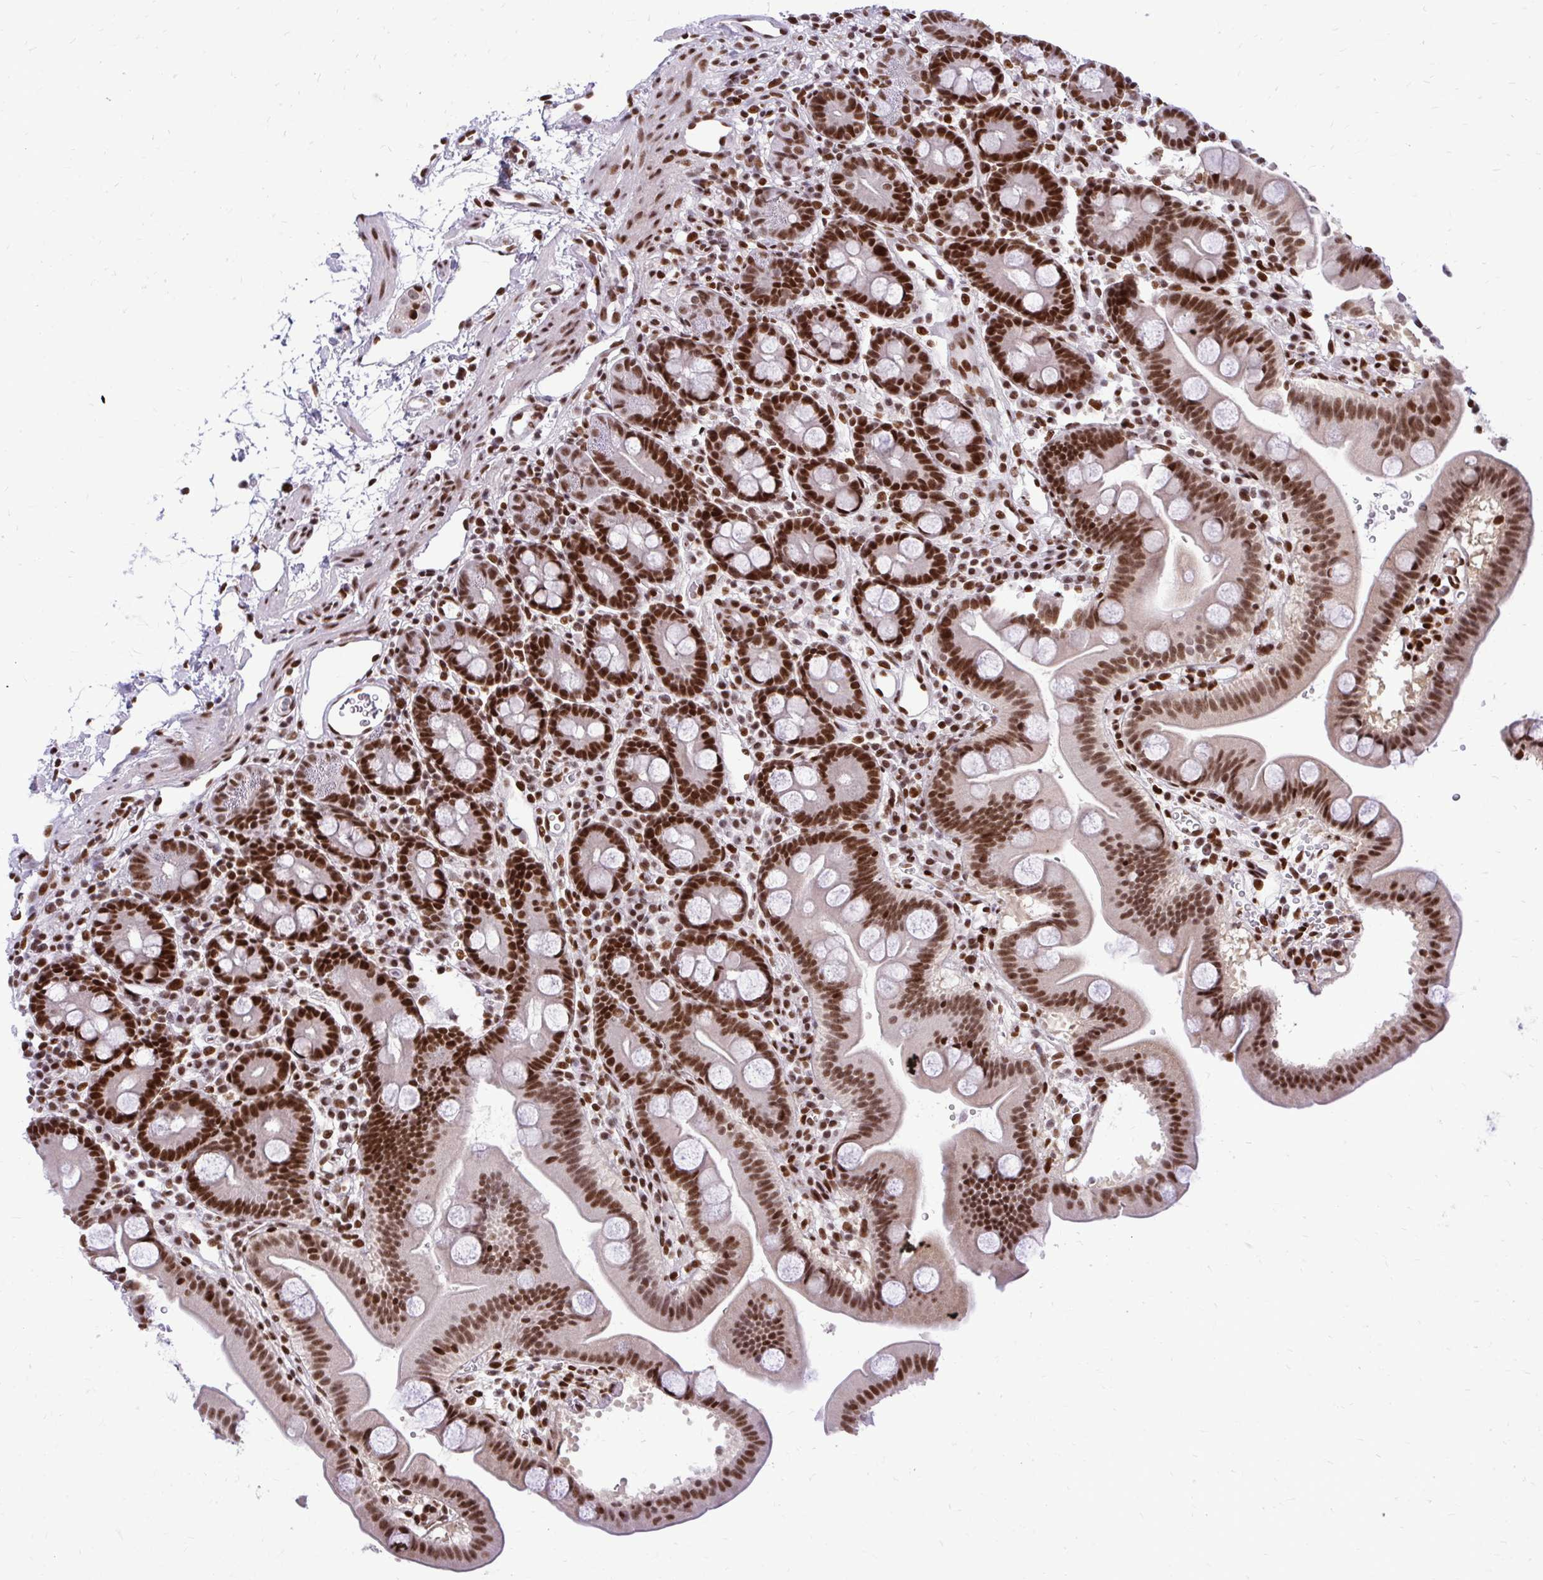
{"staining": {"intensity": "strong", "quantity": ">75%", "location": "nuclear"}, "tissue": "duodenum", "cell_type": "Glandular cells", "image_type": "normal", "snomed": [{"axis": "morphology", "description": "Normal tissue, NOS"}, {"axis": "topography", "description": "Duodenum"}], "caption": "Immunohistochemistry (DAB (3,3'-diaminobenzidine)) staining of normal duodenum demonstrates strong nuclear protein expression in about >75% of glandular cells. (brown staining indicates protein expression, while blue staining denotes nuclei).", "gene": "CDYL", "patient": {"sex": "male", "age": 59}}